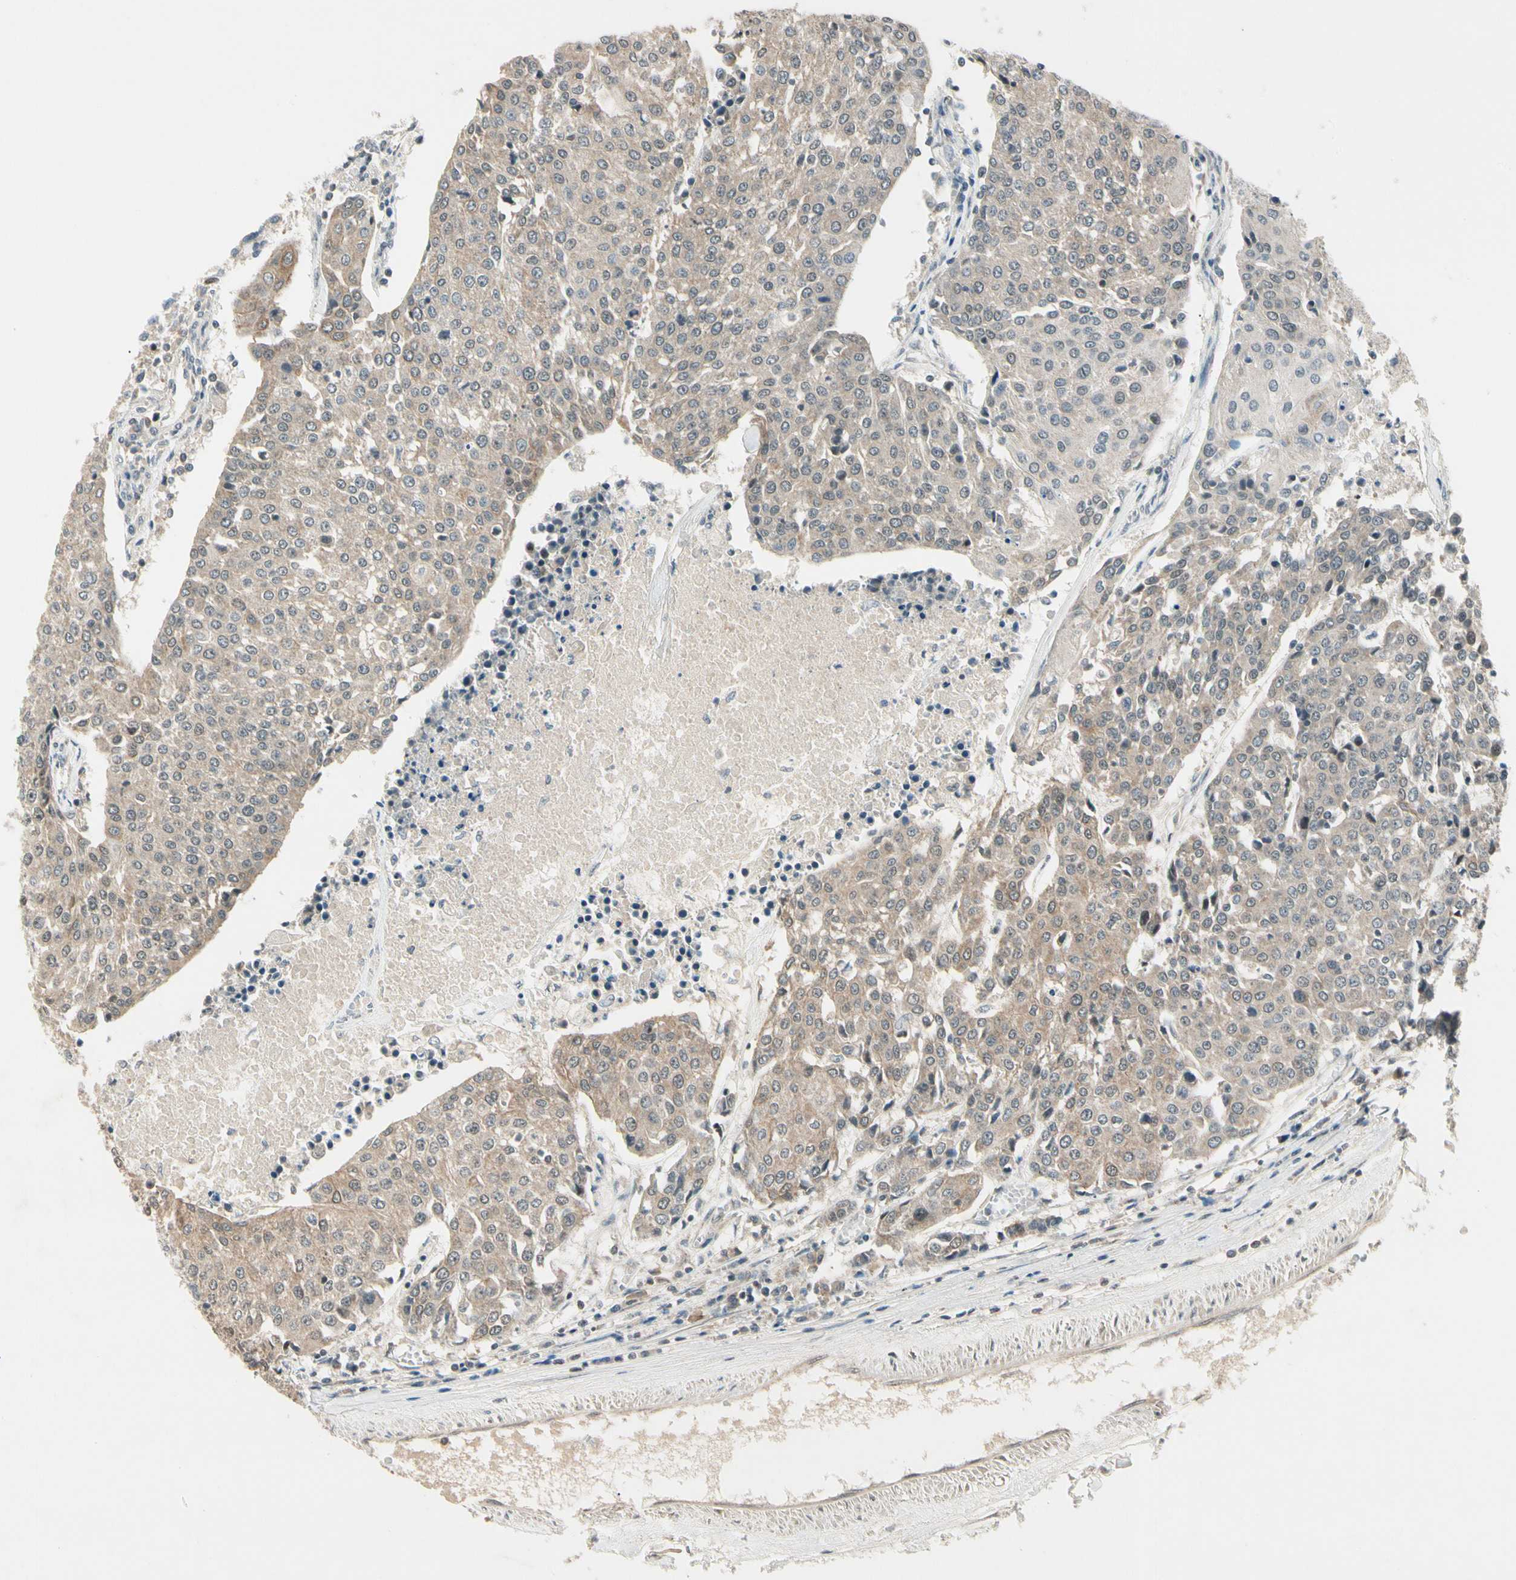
{"staining": {"intensity": "weak", "quantity": ">75%", "location": "cytoplasmic/membranous"}, "tissue": "urothelial cancer", "cell_type": "Tumor cells", "image_type": "cancer", "snomed": [{"axis": "morphology", "description": "Urothelial carcinoma, High grade"}, {"axis": "topography", "description": "Urinary bladder"}], "caption": "DAB immunohistochemical staining of high-grade urothelial carcinoma displays weak cytoplasmic/membranous protein staining in approximately >75% of tumor cells. (DAB IHC with brightfield microscopy, high magnification).", "gene": "ZSCAN12", "patient": {"sex": "female", "age": 85}}